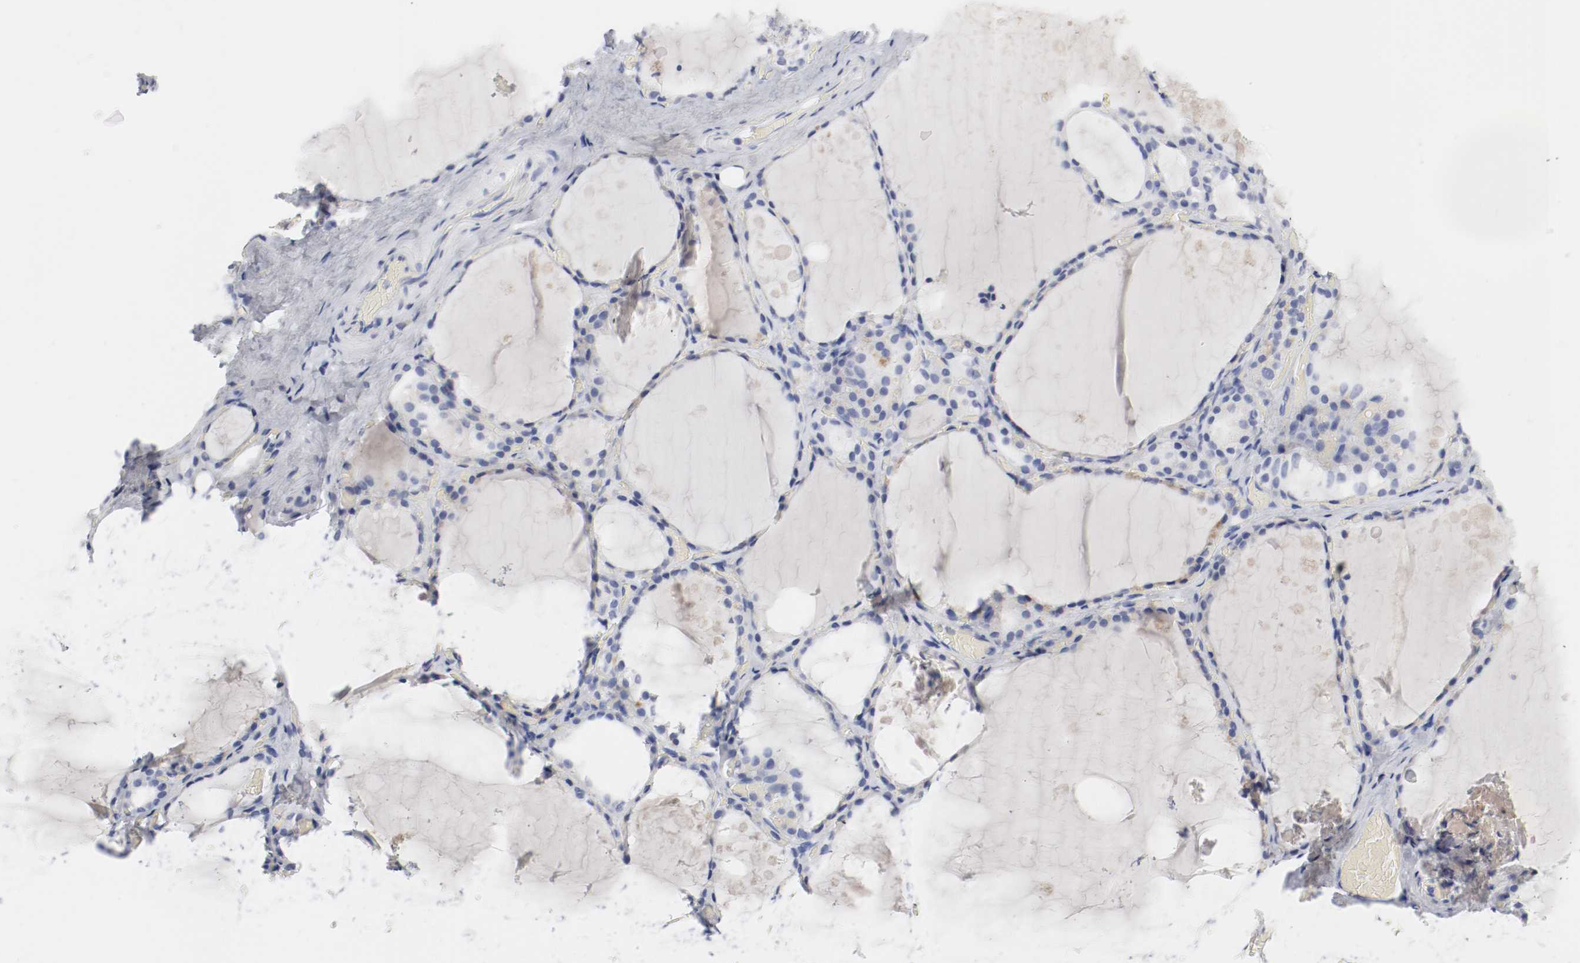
{"staining": {"intensity": "negative", "quantity": "none", "location": "none"}, "tissue": "thyroid gland", "cell_type": "Glandular cells", "image_type": "normal", "snomed": [{"axis": "morphology", "description": "Normal tissue, NOS"}, {"axis": "topography", "description": "Thyroid gland"}], "caption": "Thyroid gland stained for a protein using immunohistochemistry displays no expression glandular cells.", "gene": "GAD1", "patient": {"sex": "male", "age": 61}}